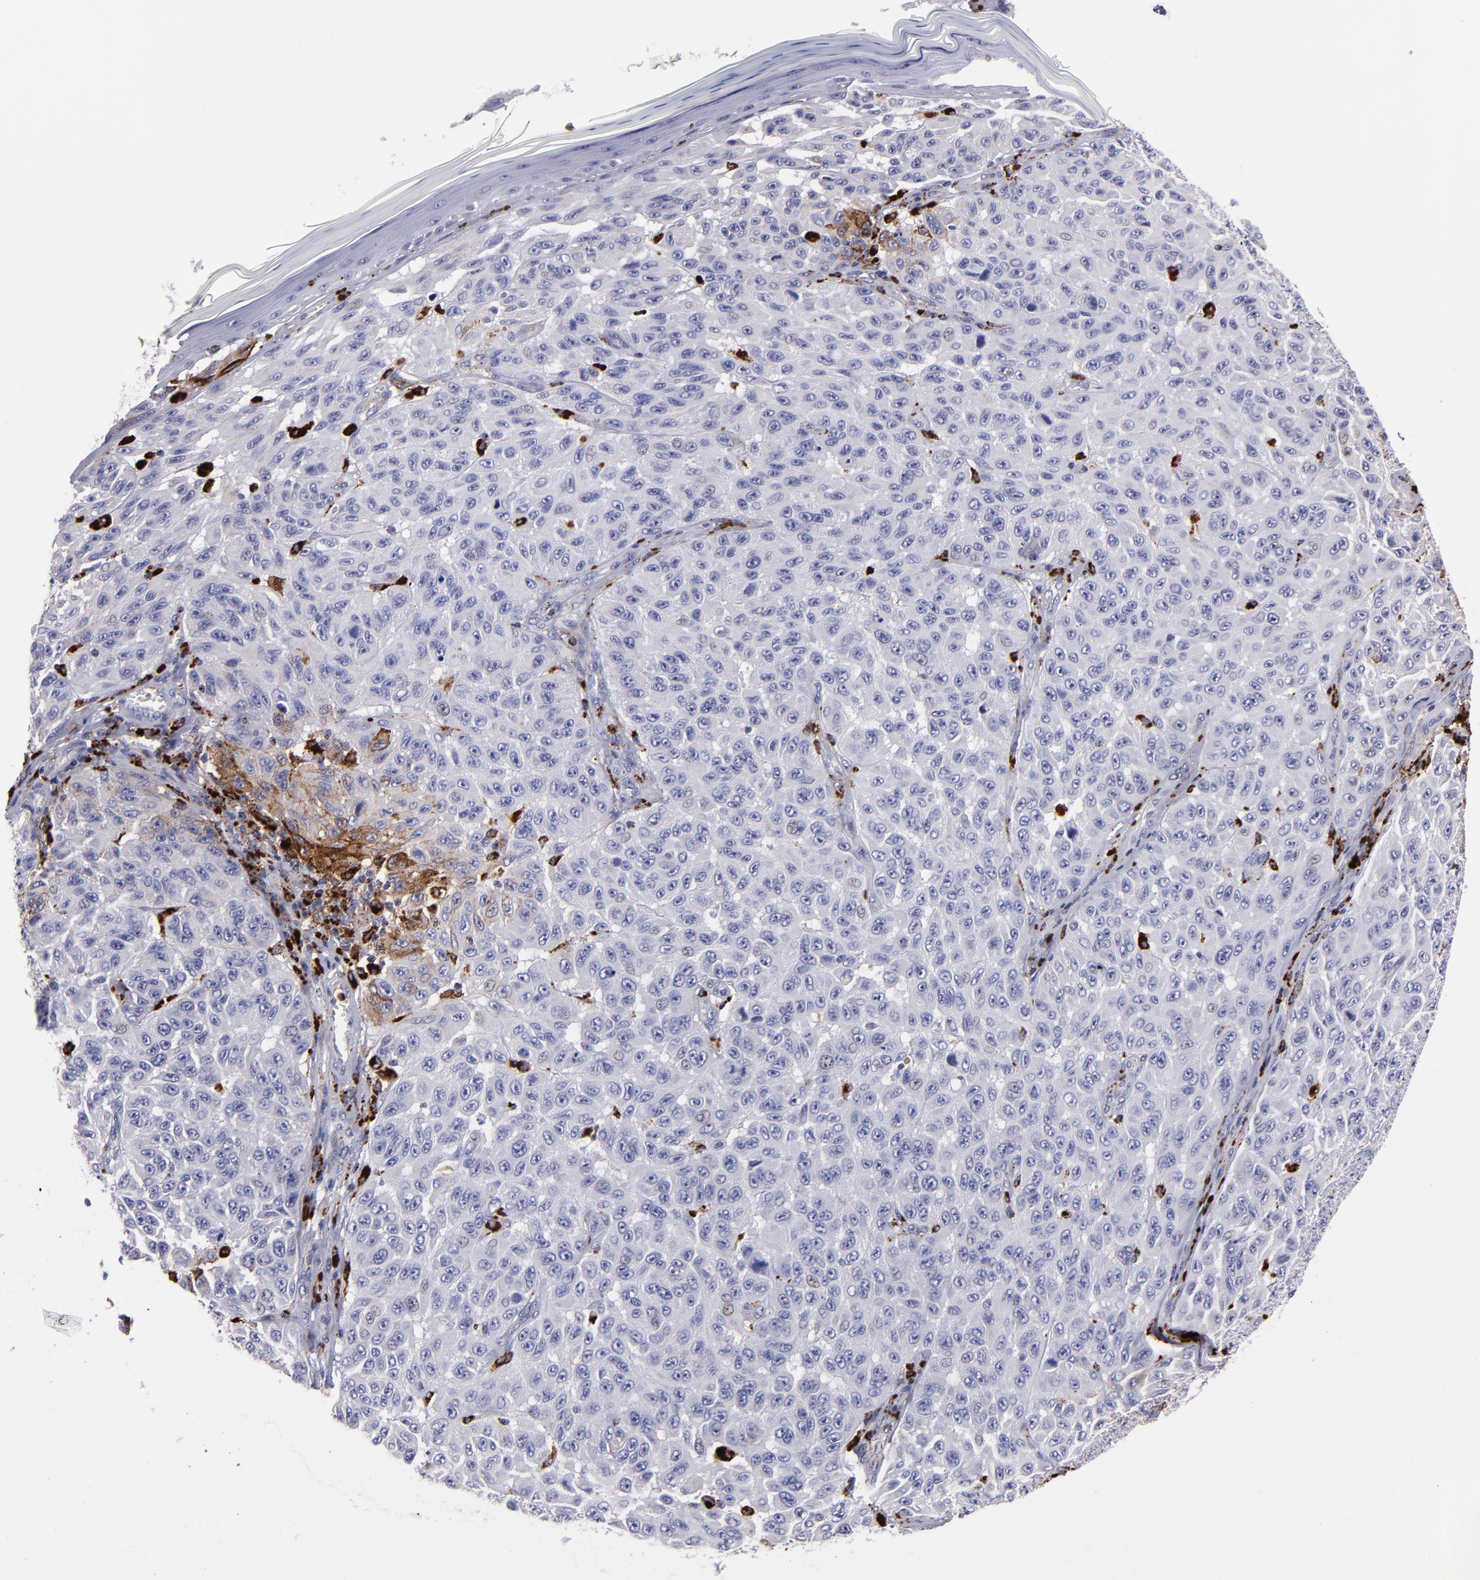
{"staining": {"intensity": "weak", "quantity": "25%-75%", "location": "cytoplasmic/membranous"}, "tissue": "melanoma", "cell_type": "Tumor cells", "image_type": "cancer", "snomed": [{"axis": "morphology", "description": "Malignant melanoma, NOS"}, {"axis": "topography", "description": "Skin"}], "caption": "Malignant melanoma stained with IHC reveals weak cytoplasmic/membranous staining in approximately 25%-75% of tumor cells.", "gene": "CTSS", "patient": {"sex": "male", "age": 30}}